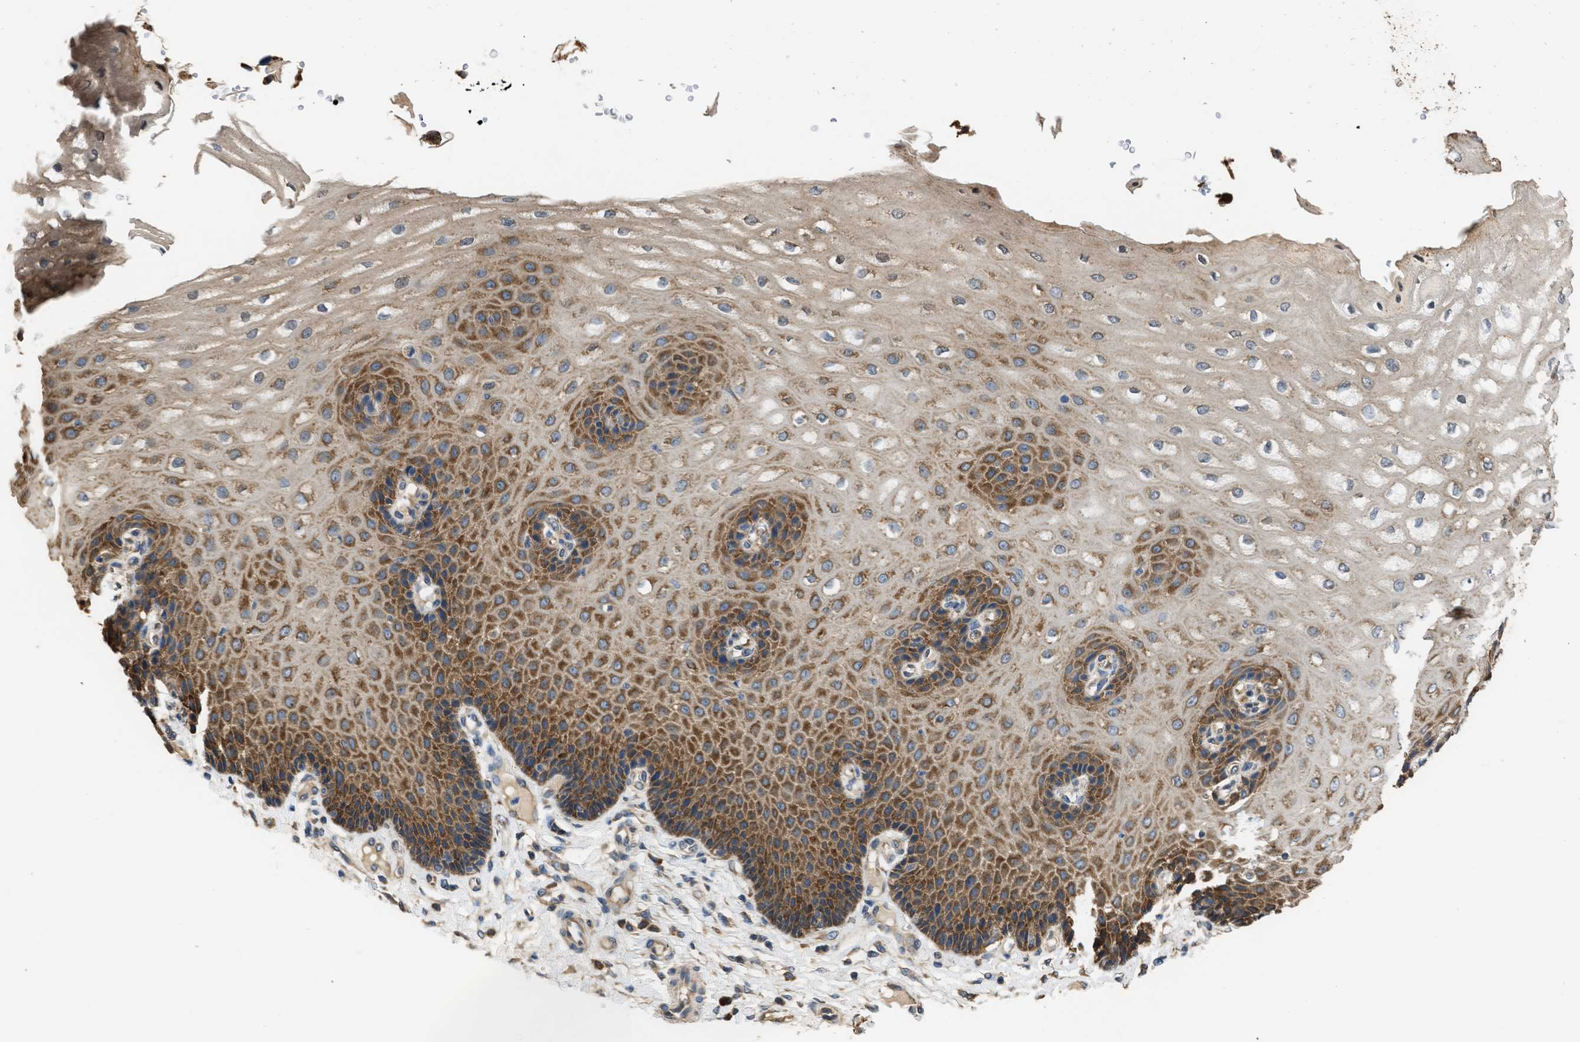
{"staining": {"intensity": "strong", "quantity": ">75%", "location": "cytoplasmic/membranous"}, "tissue": "esophagus", "cell_type": "Squamous epithelial cells", "image_type": "normal", "snomed": [{"axis": "morphology", "description": "Normal tissue, NOS"}, {"axis": "topography", "description": "Esophagus"}], "caption": "Immunohistochemistry (IHC) of benign human esophagus displays high levels of strong cytoplasmic/membranous positivity in approximately >75% of squamous epithelial cells. (Stains: DAB (3,3'-diaminobenzidine) in brown, nuclei in blue, Microscopy: brightfield microscopy at high magnification).", "gene": "SLC36A4", "patient": {"sex": "male", "age": 54}}